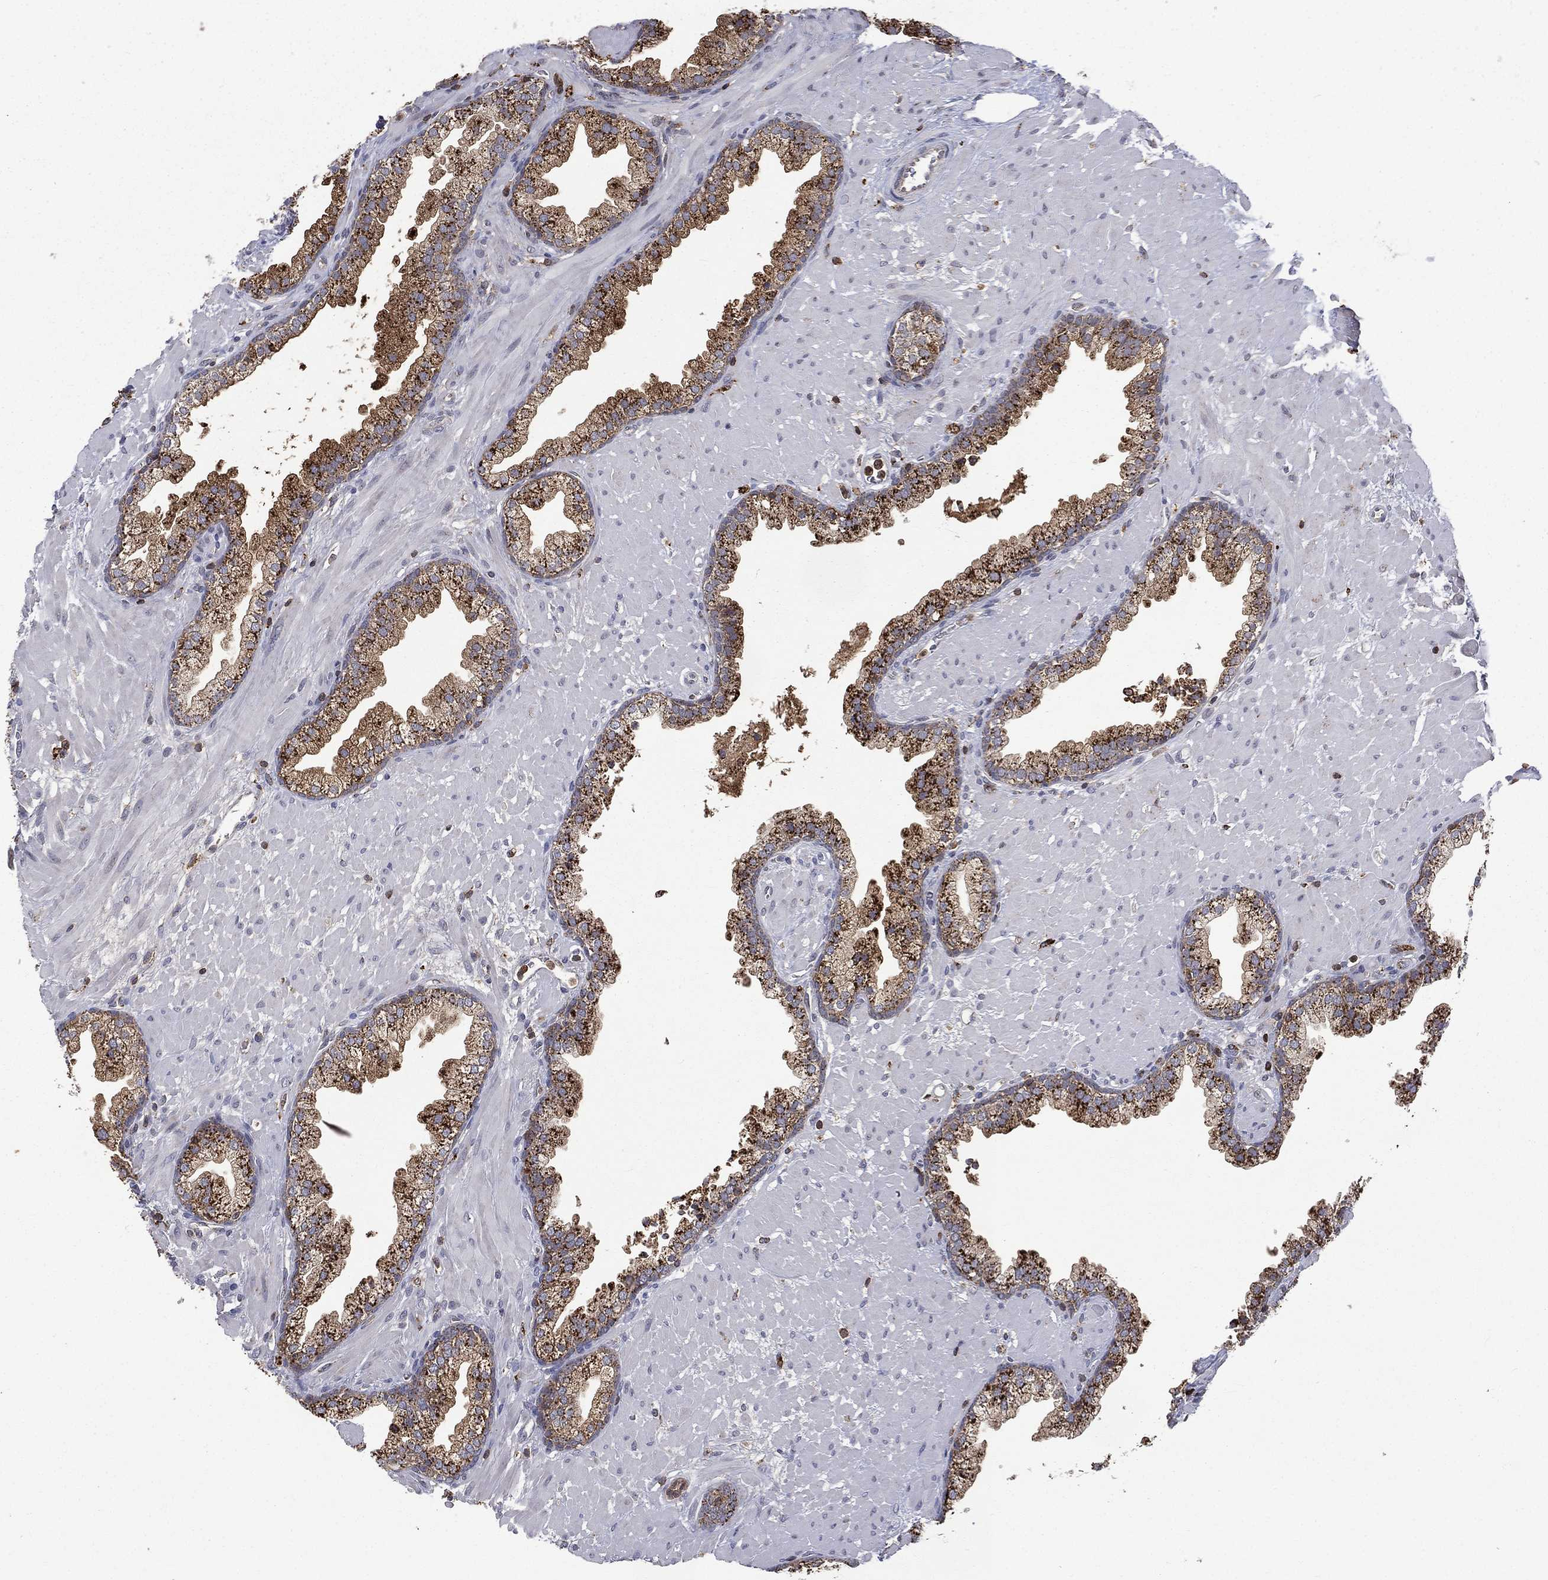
{"staining": {"intensity": "strong", "quantity": "25%-75%", "location": "cytoplasmic/membranous"}, "tissue": "prostate", "cell_type": "Glandular cells", "image_type": "normal", "snomed": [{"axis": "morphology", "description": "Normal tissue, NOS"}, {"axis": "topography", "description": "Prostate"}], "caption": "Immunohistochemistry of normal prostate displays high levels of strong cytoplasmic/membranous expression in about 25%-75% of glandular cells.", "gene": "RIN3", "patient": {"sex": "male", "age": 63}}